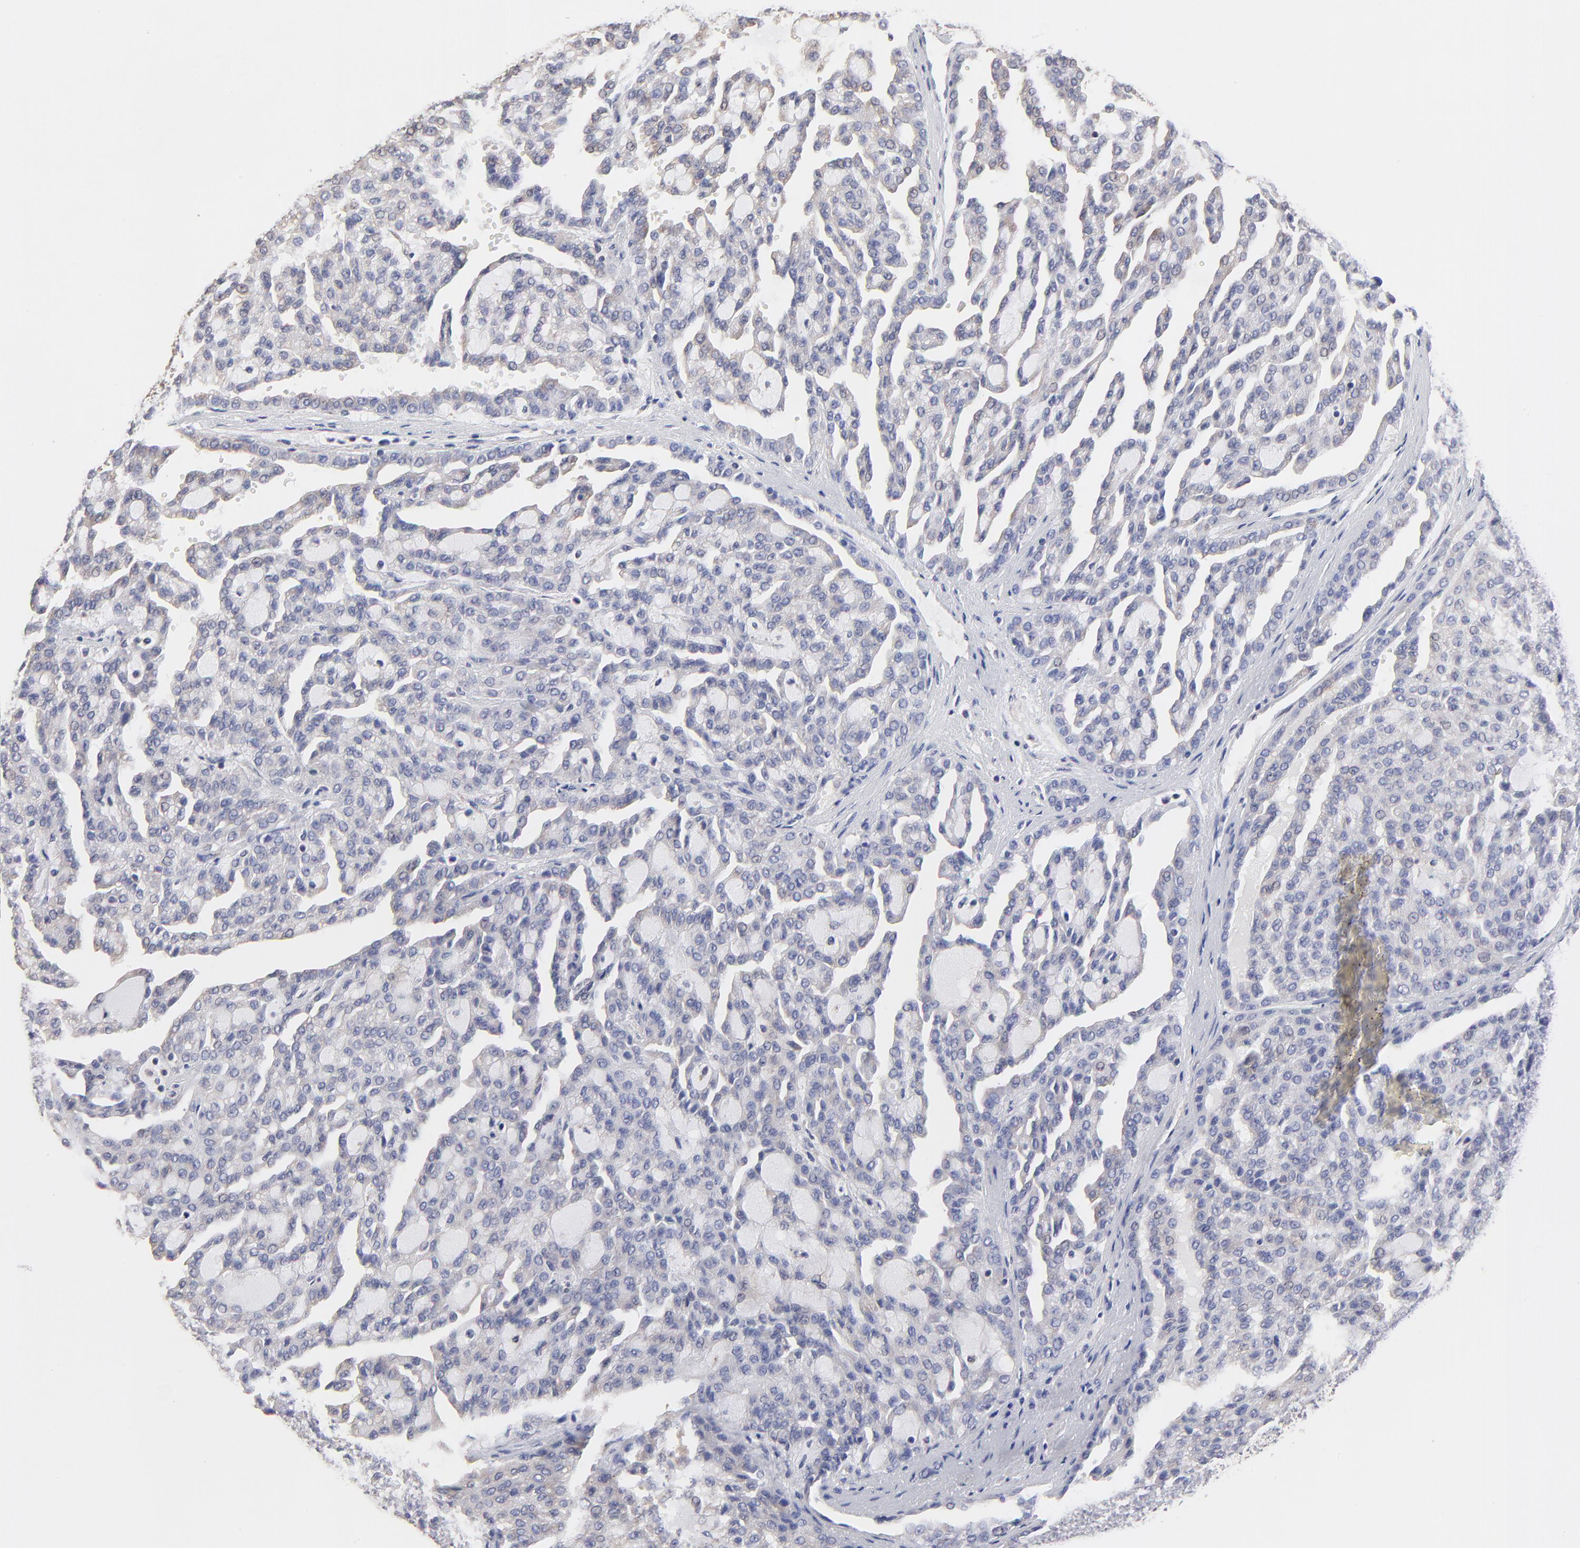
{"staining": {"intensity": "negative", "quantity": "none", "location": "none"}, "tissue": "renal cancer", "cell_type": "Tumor cells", "image_type": "cancer", "snomed": [{"axis": "morphology", "description": "Adenocarcinoma, NOS"}, {"axis": "topography", "description": "Kidney"}], "caption": "High magnification brightfield microscopy of renal cancer (adenocarcinoma) stained with DAB (3,3'-diaminobenzidine) (brown) and counterstained with hematoxylin (blue): tumor cells show no significant expression. (DAB (3,3'-diaminobenzidine) immunohistochemistry, high magnification).", "gene": "CCT2", "patient": {"sex": "male", "age": 63}}